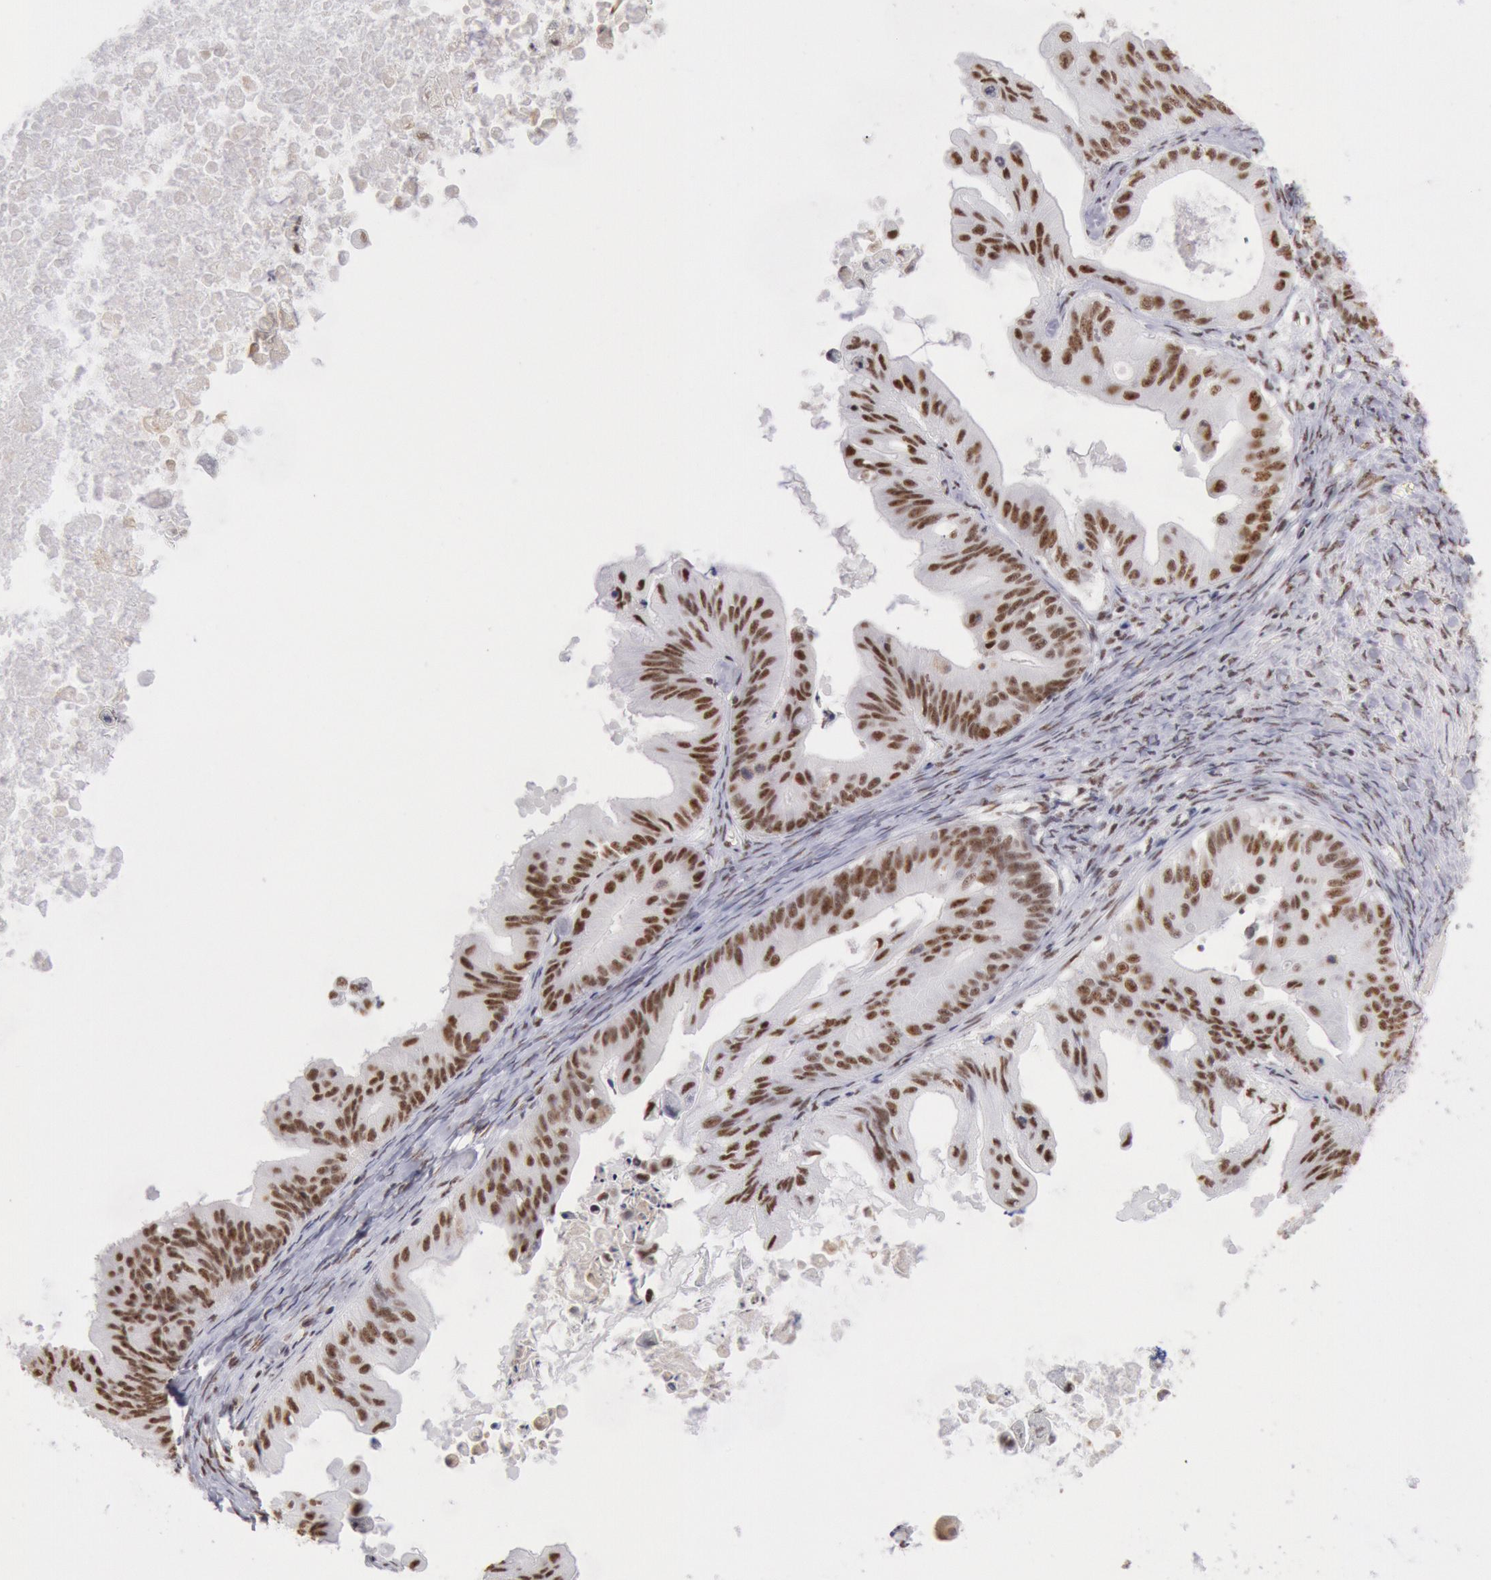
{"staining": {"intensity": "strong", "quantity": ">75%", "location": "nuclear"}, "tissue": "ovarian cancer", "cell_type": "Tumor cells", "image_type": "cancer", "snomed": [{"axis": "morphology", "description": "Cystadenocarcinoma, mucinous, NOS"}, {"axis": "topography", "description": "Ovary"}], "caption": "A brown stain labels strong nuclear staining of a protein in human ovarian cancer tumor cells.", "gene": "SNRPD3", "patient": {"sex": "female", "age": 37}}